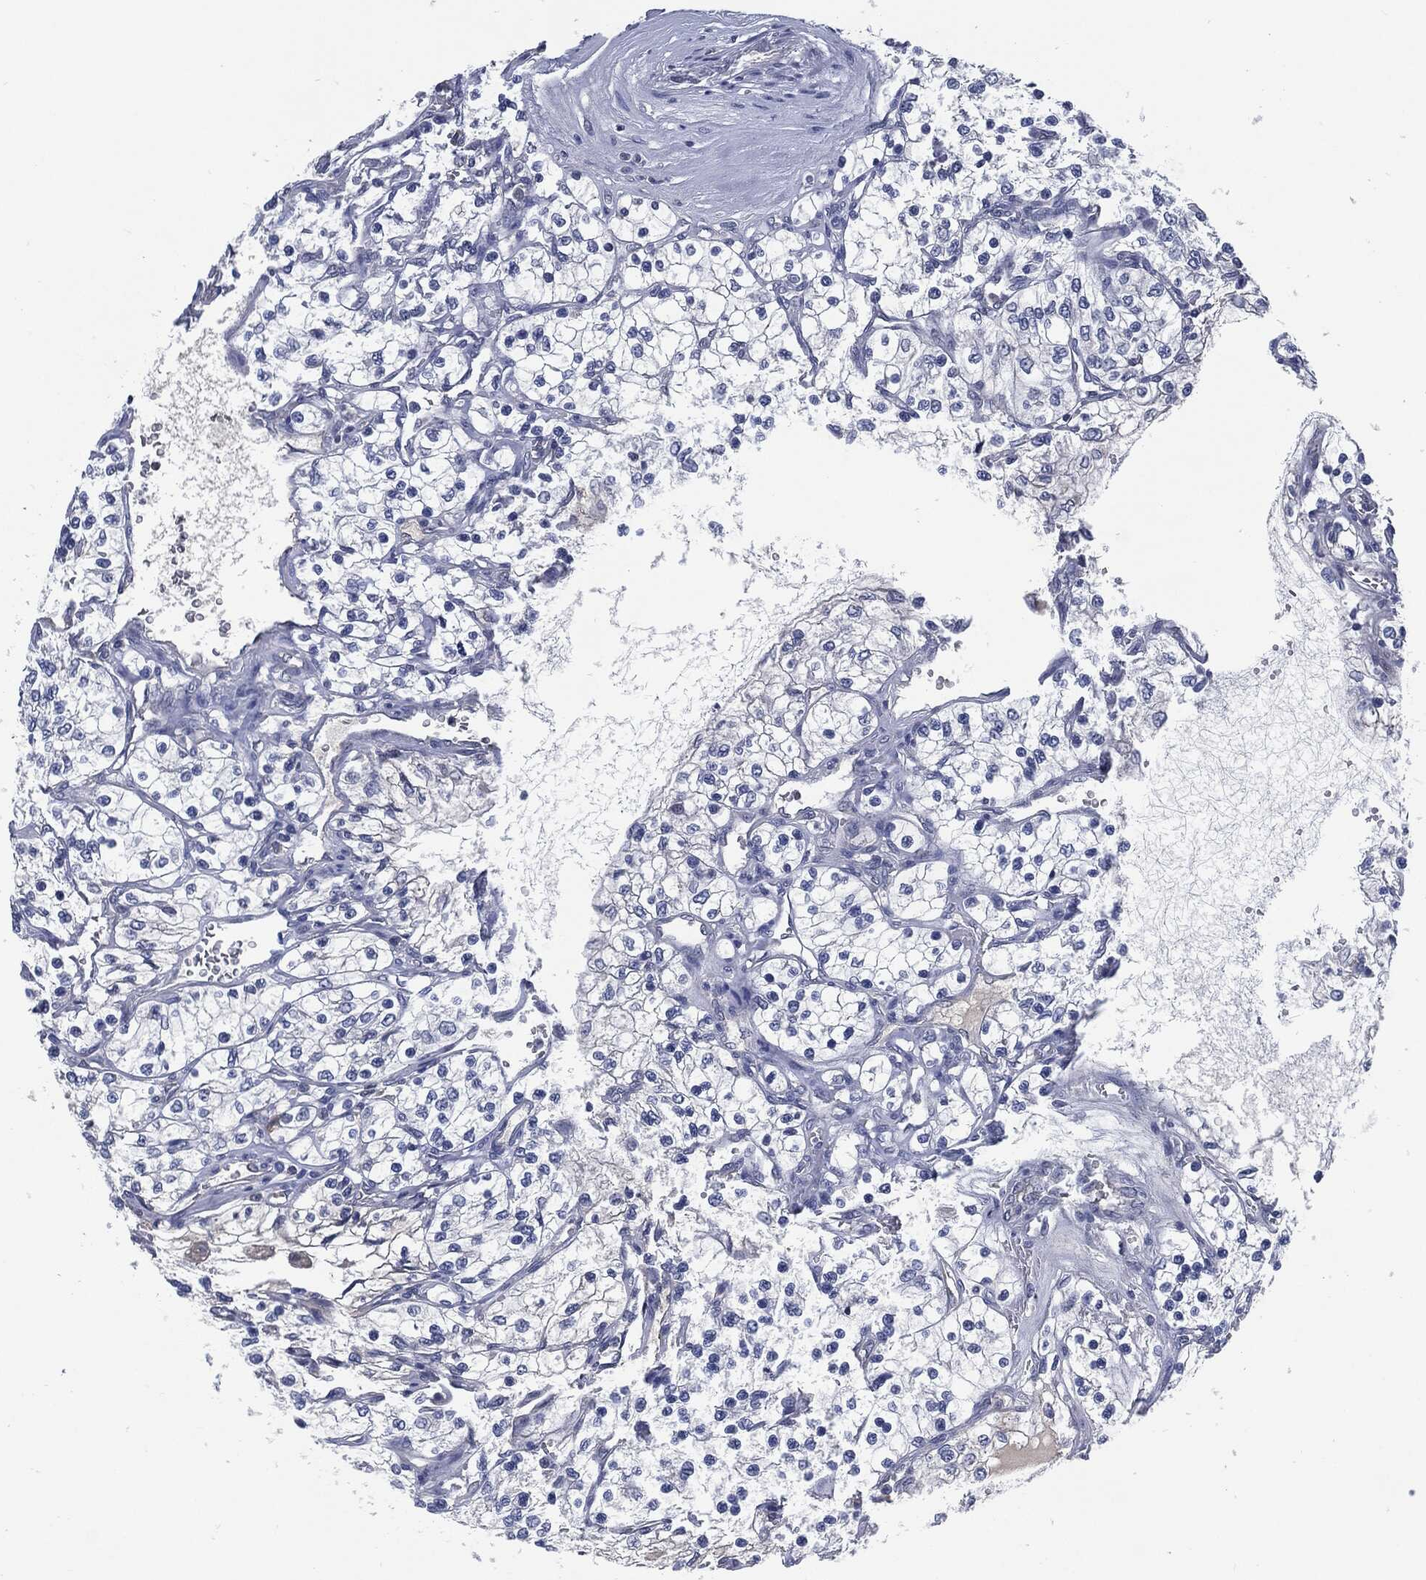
{"staining": {"intensity": "negative", "quantity": "none", "location": "none"}, "tissue": "renal cancer", "cell_type": "Tumor cells", "image_type": "cancer", "snomed": [{"axis": "morphology", "description": "Adenocarcinoma, NOS"}, {"axis": "topography", "description": "Kidney"}], "caption": "This photomicrograph is of adenocarcinoma (renal) stained with IHC to label a protein in brown with the nuclei are counter-stained blue. There is no positivity in tumor cells.", "gene": "IL2RG", "patient": {"sex": "female", "age": 69}}